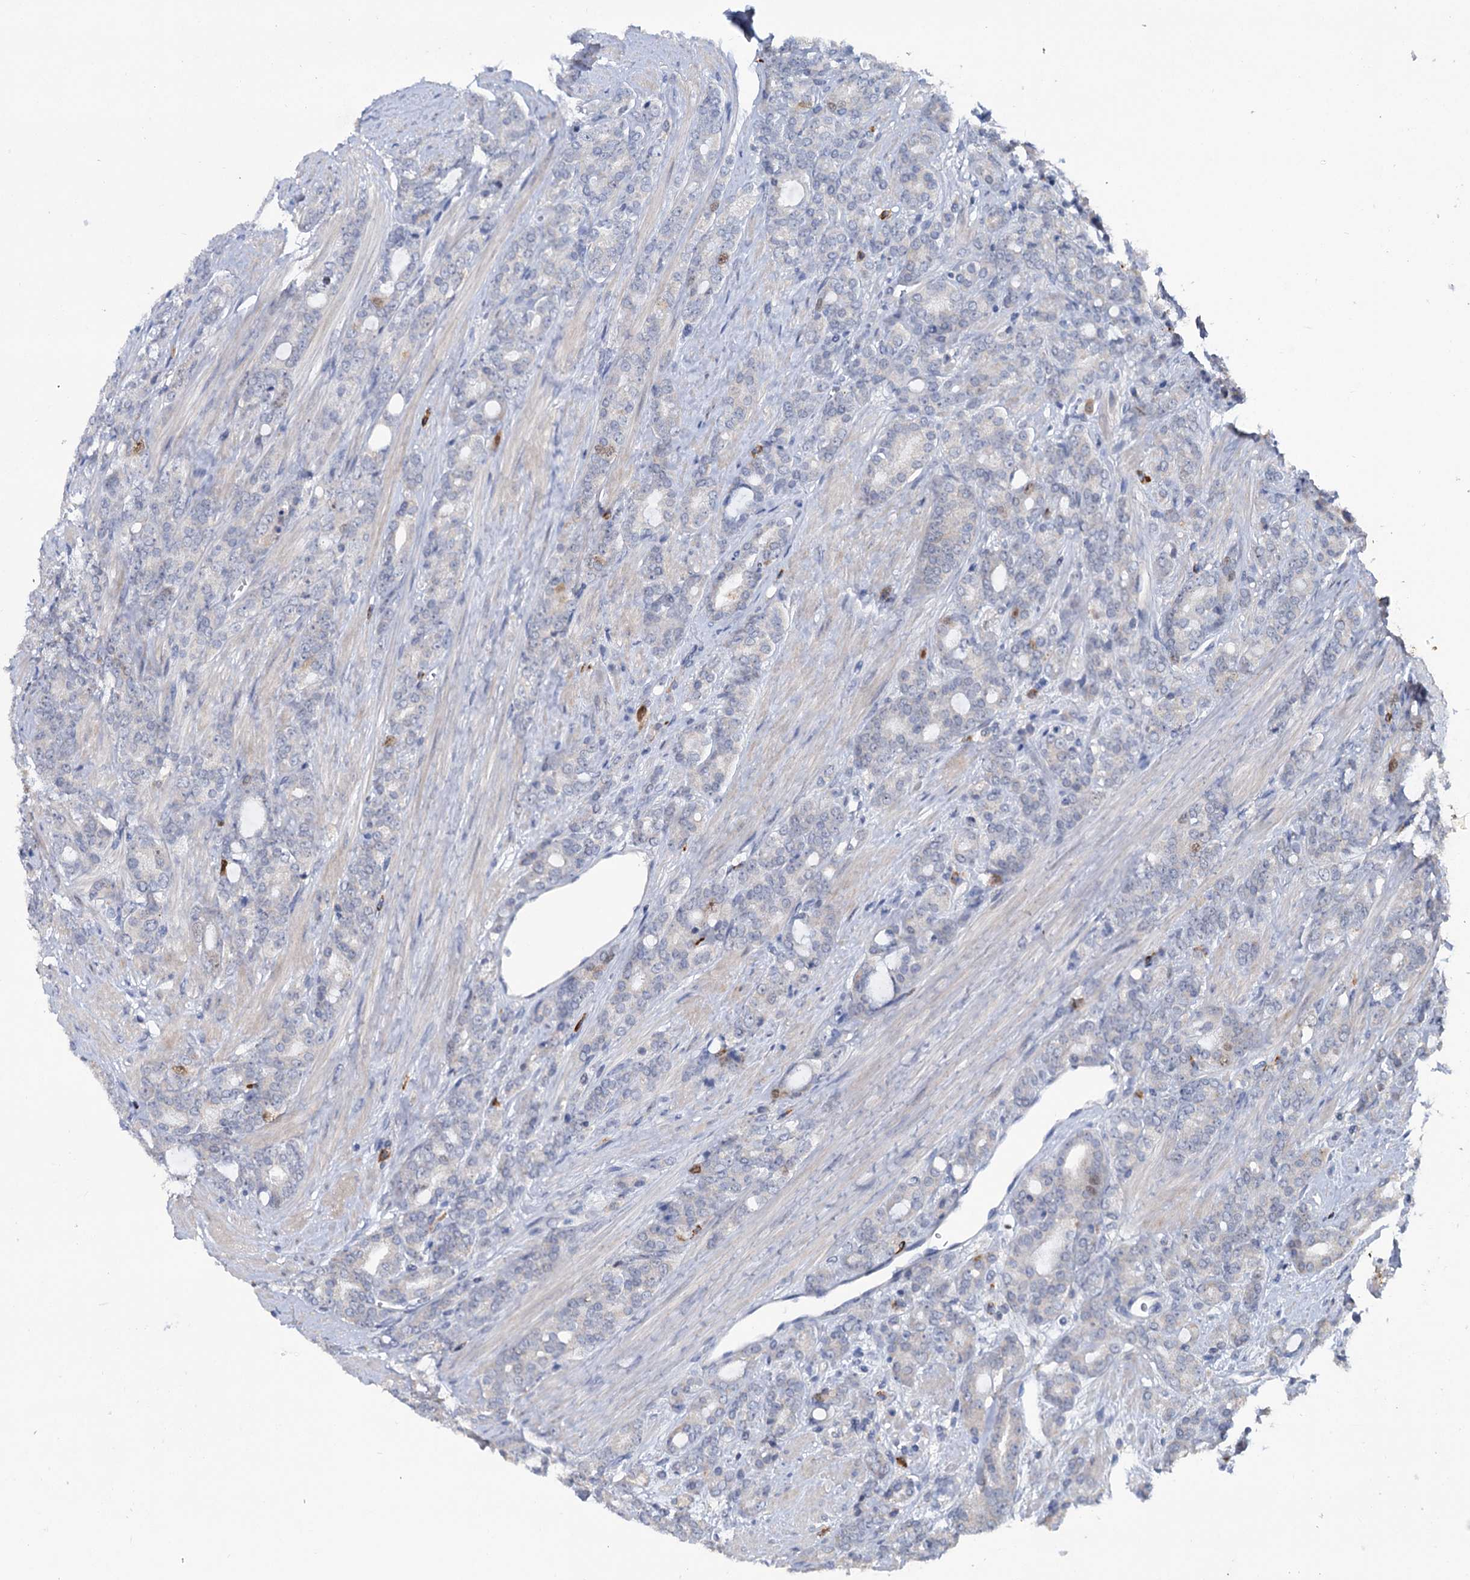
{"staining": {"intensity": "negative", "quantity": "none", "location": "none"}, "tissue": "prostate cancer", "cell_type": "Tumor cells", "image_type": "cancer", "snomed": [{"axis": "morphology", "description": "Adenocarcinoma, High grade"}, {"axis": "topography", "description": "Prostate"}], "caption": "Tumor cells show no significant protein staining in prostate cancer. Brightfield microscopy of immunohistochemistry (IHC) stained with DAB (3,3'-diaminobenzidine) (brown) and hematoxylin (blue), captured at high magnification.", "gene": "FAM111B", "patient": {"sex": "male", "age": 62}}